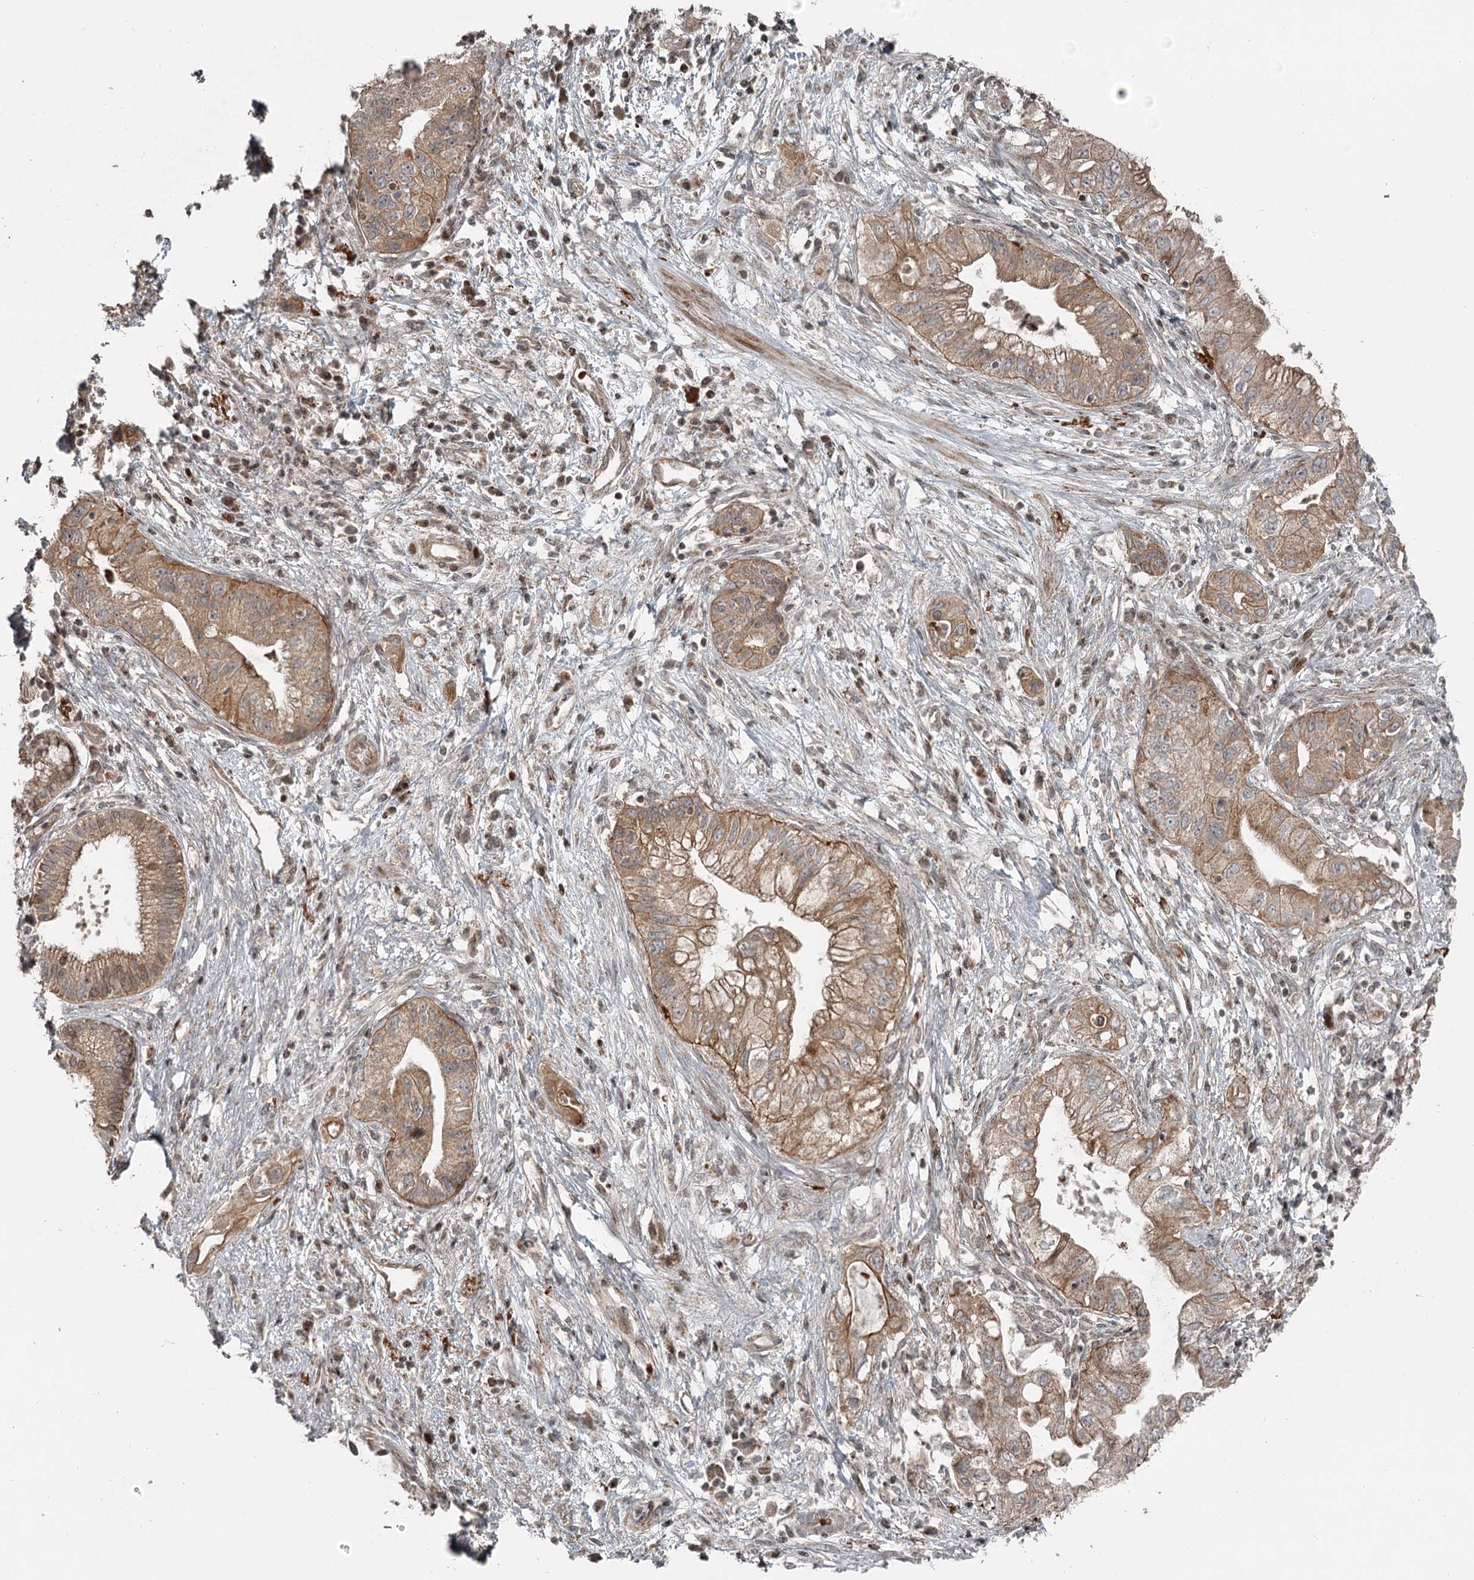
{"staining": {"intensity": "moderate", "quantity": ">75%", "location": "cytoplasmic/membranous"}, "tissue": "pancreatic cancer", "cell_type": "Tumor cells", "image_type": "cancer", "snomed": [{"axis": "morphology", "description": "Adenocarcinoma, NOS"}, {"axis": "topography", "description": "Pancreas"}], "caption": "Immunohistochemistry (IHC) staining of adenocarcinoma (pancreatic), which exhibits medium levels of moderate cytoplasmic/membranous expression in about >75% of tumor cells indicating moderate cytoplasmic/membranous protein positivity. The staining was performed using DAB (brown) for protein detection and nuclei were counterstained in hematoxylin (blue).", "gene": "RASSF8", "patient": {"sex": "female", "age": 73}}